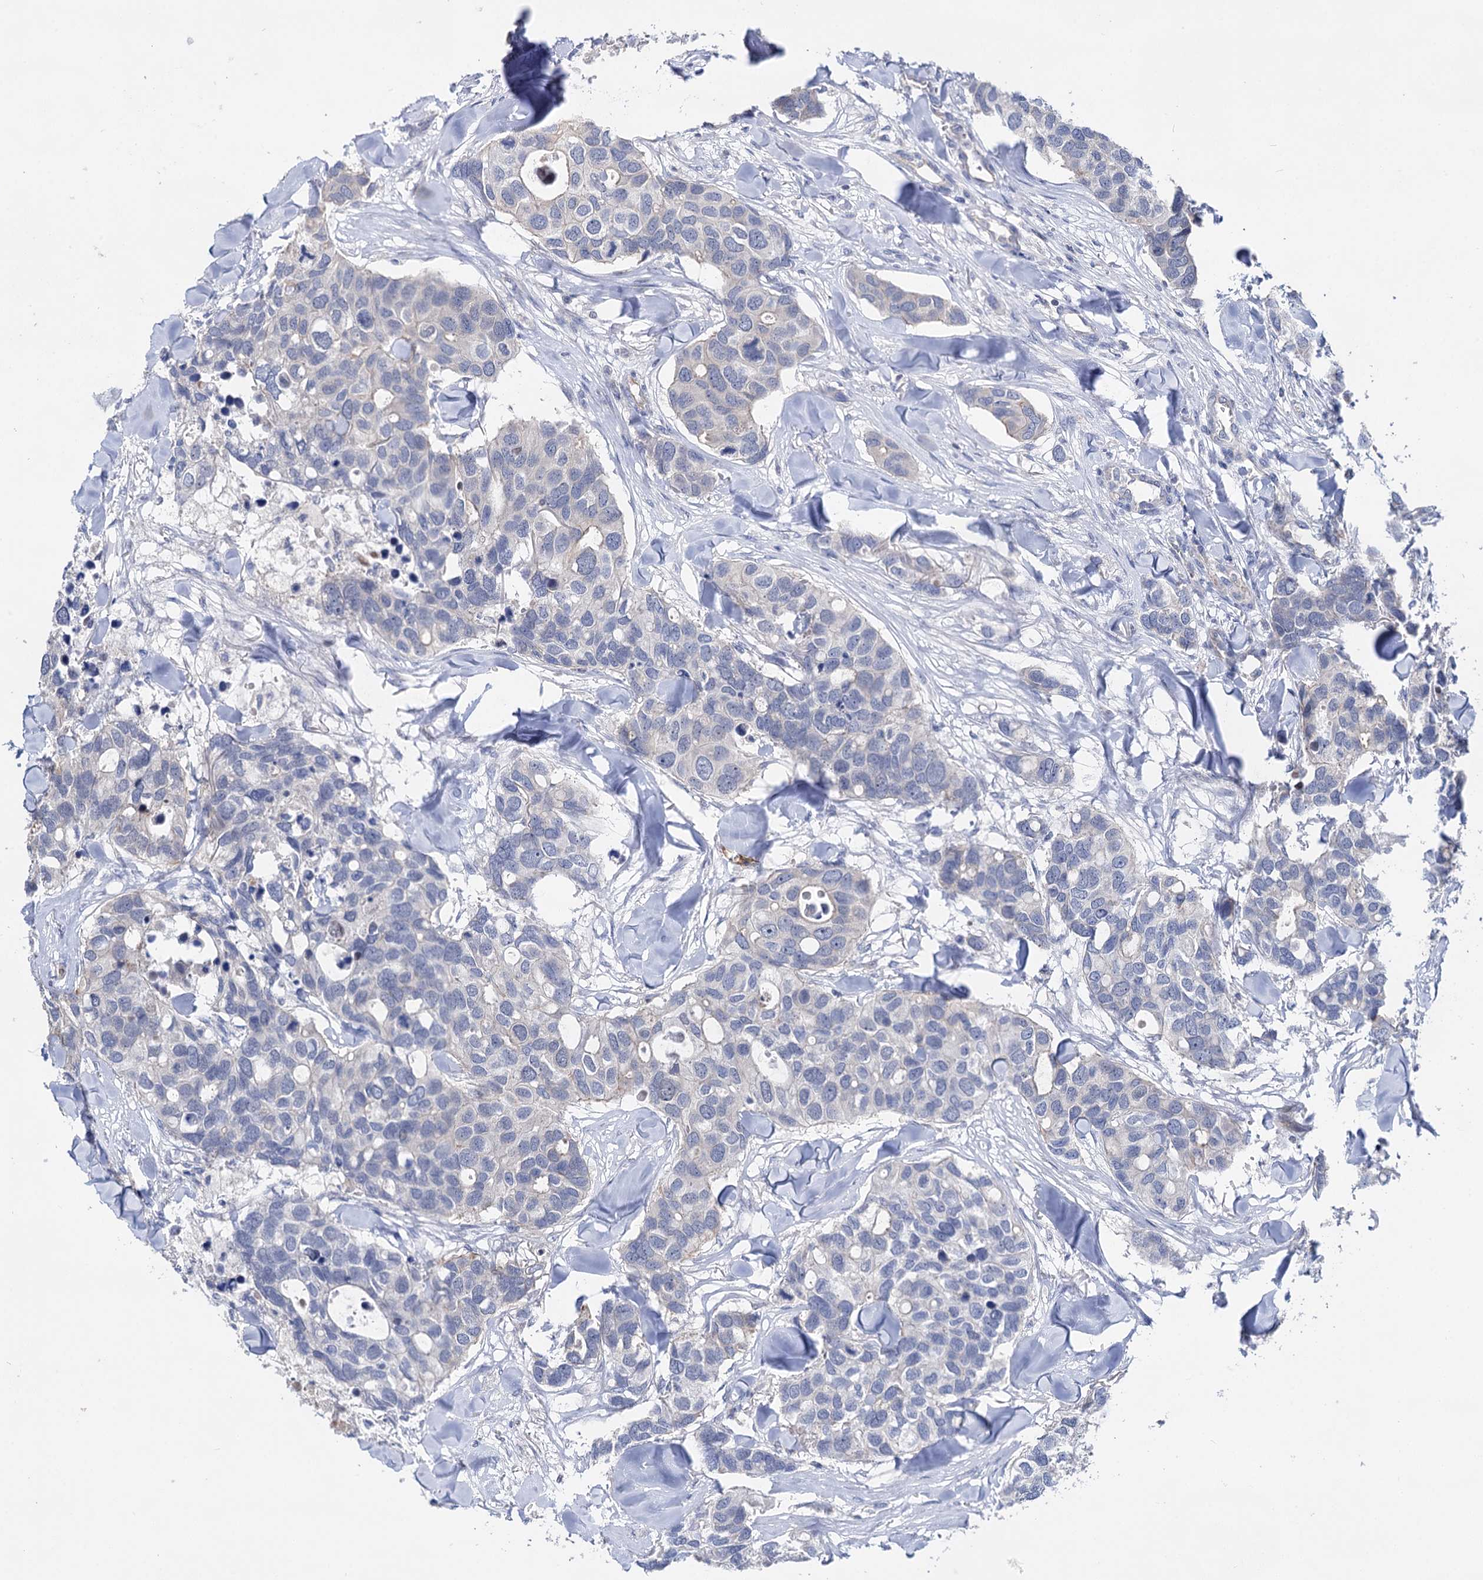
{"staining": {"intensity": "moderate", "quantity": "<25%", "location": "cytoplasmic/membranous"}, "tissue": "breast cancer", "cell_type": "Tumor cells", "image_type": "cancer", "snomed": [{"axis": "morphology", "description": "Duct carcinoma"}, {"axis": "topography", "description": "Breast"}], "caption": "An image showing moderate cytoplasmic/membranous expression in approximately <25% of tumor cells in breast cancer (invasive ductal carcinoma), as visualized by brown immunohistochemical staining.", "gene": "ABLIM1", "patient": {"sex": "female", "age": 83}}